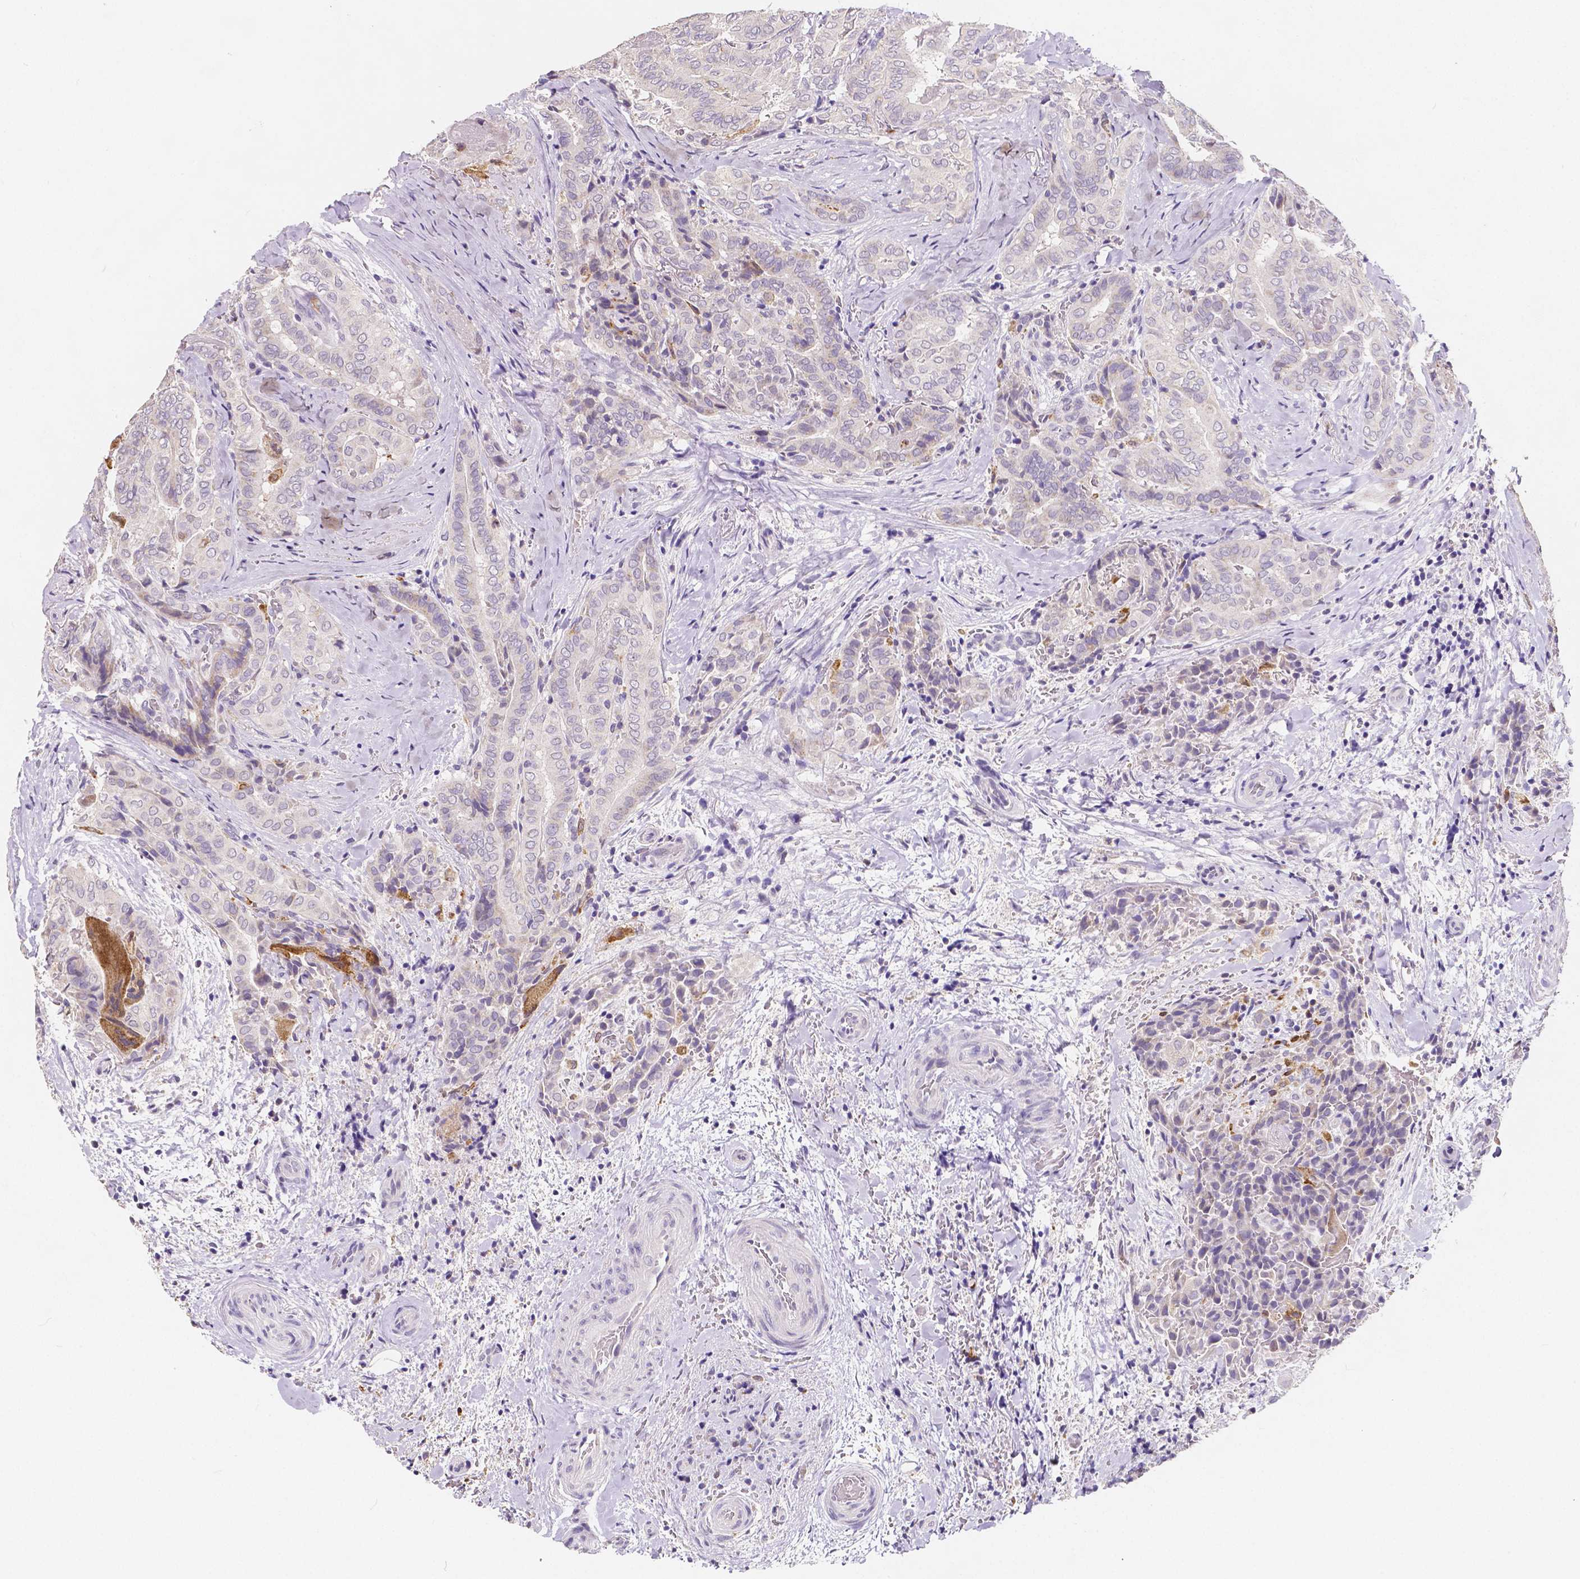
{"staining": {"intensity": "negative", "quantity": "none", "location": "none"}, "tissue": "thyroid cancer", "cell_type": "Tumor cells", "image_type": "cancer", "snomed": [{"axis": "morphology", "description": "Papillary adenocarcinoma, NOS"}, {"axis": "topography", "description": "Thyroid gland"}], "caption": "There is no significant expression in tumor cells of thyroid cancer. (DAB immunohistochemistry with hematoxylin counter stain).", "gene": "ACP5", "patient": {"sex": "female", "age": 61}}